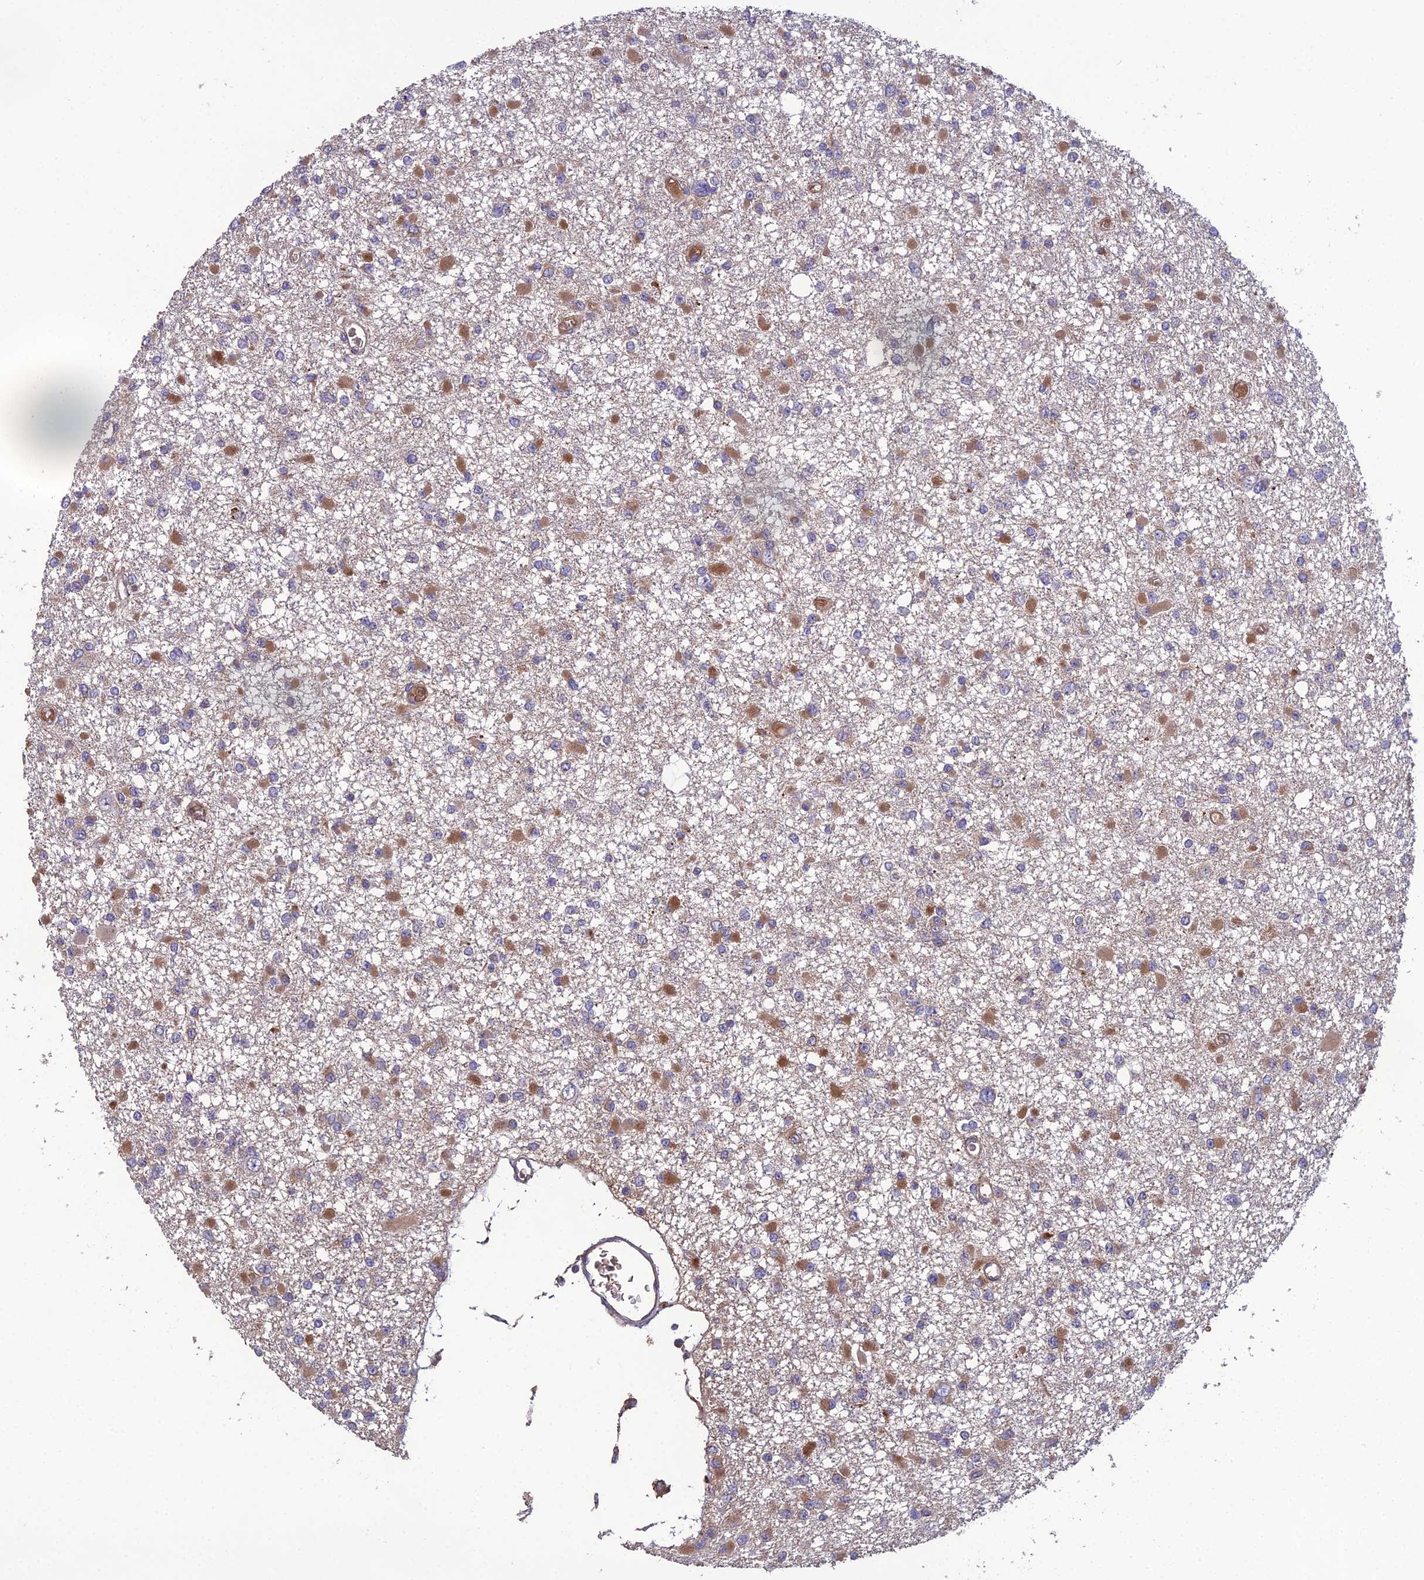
{"staining": {"intensity": "weak", "quantity": "<25%", "location": "cytoplasmic/membranous"}, "tissue": "glioma", "cell_type": "Tumor cells", "image_type": "cancer", "snomed": [{"axis": "morphology", "description": "Glioma, malignant, Low grade"}, {"axis": "topography", "description": "Brain"}], "caption": "Photomicrograph shows no significant protein positivity in tumor cells of malignant low-grade glioma.", "gene": "GALR2", "patient": {"sex": "female", "age": 22}}